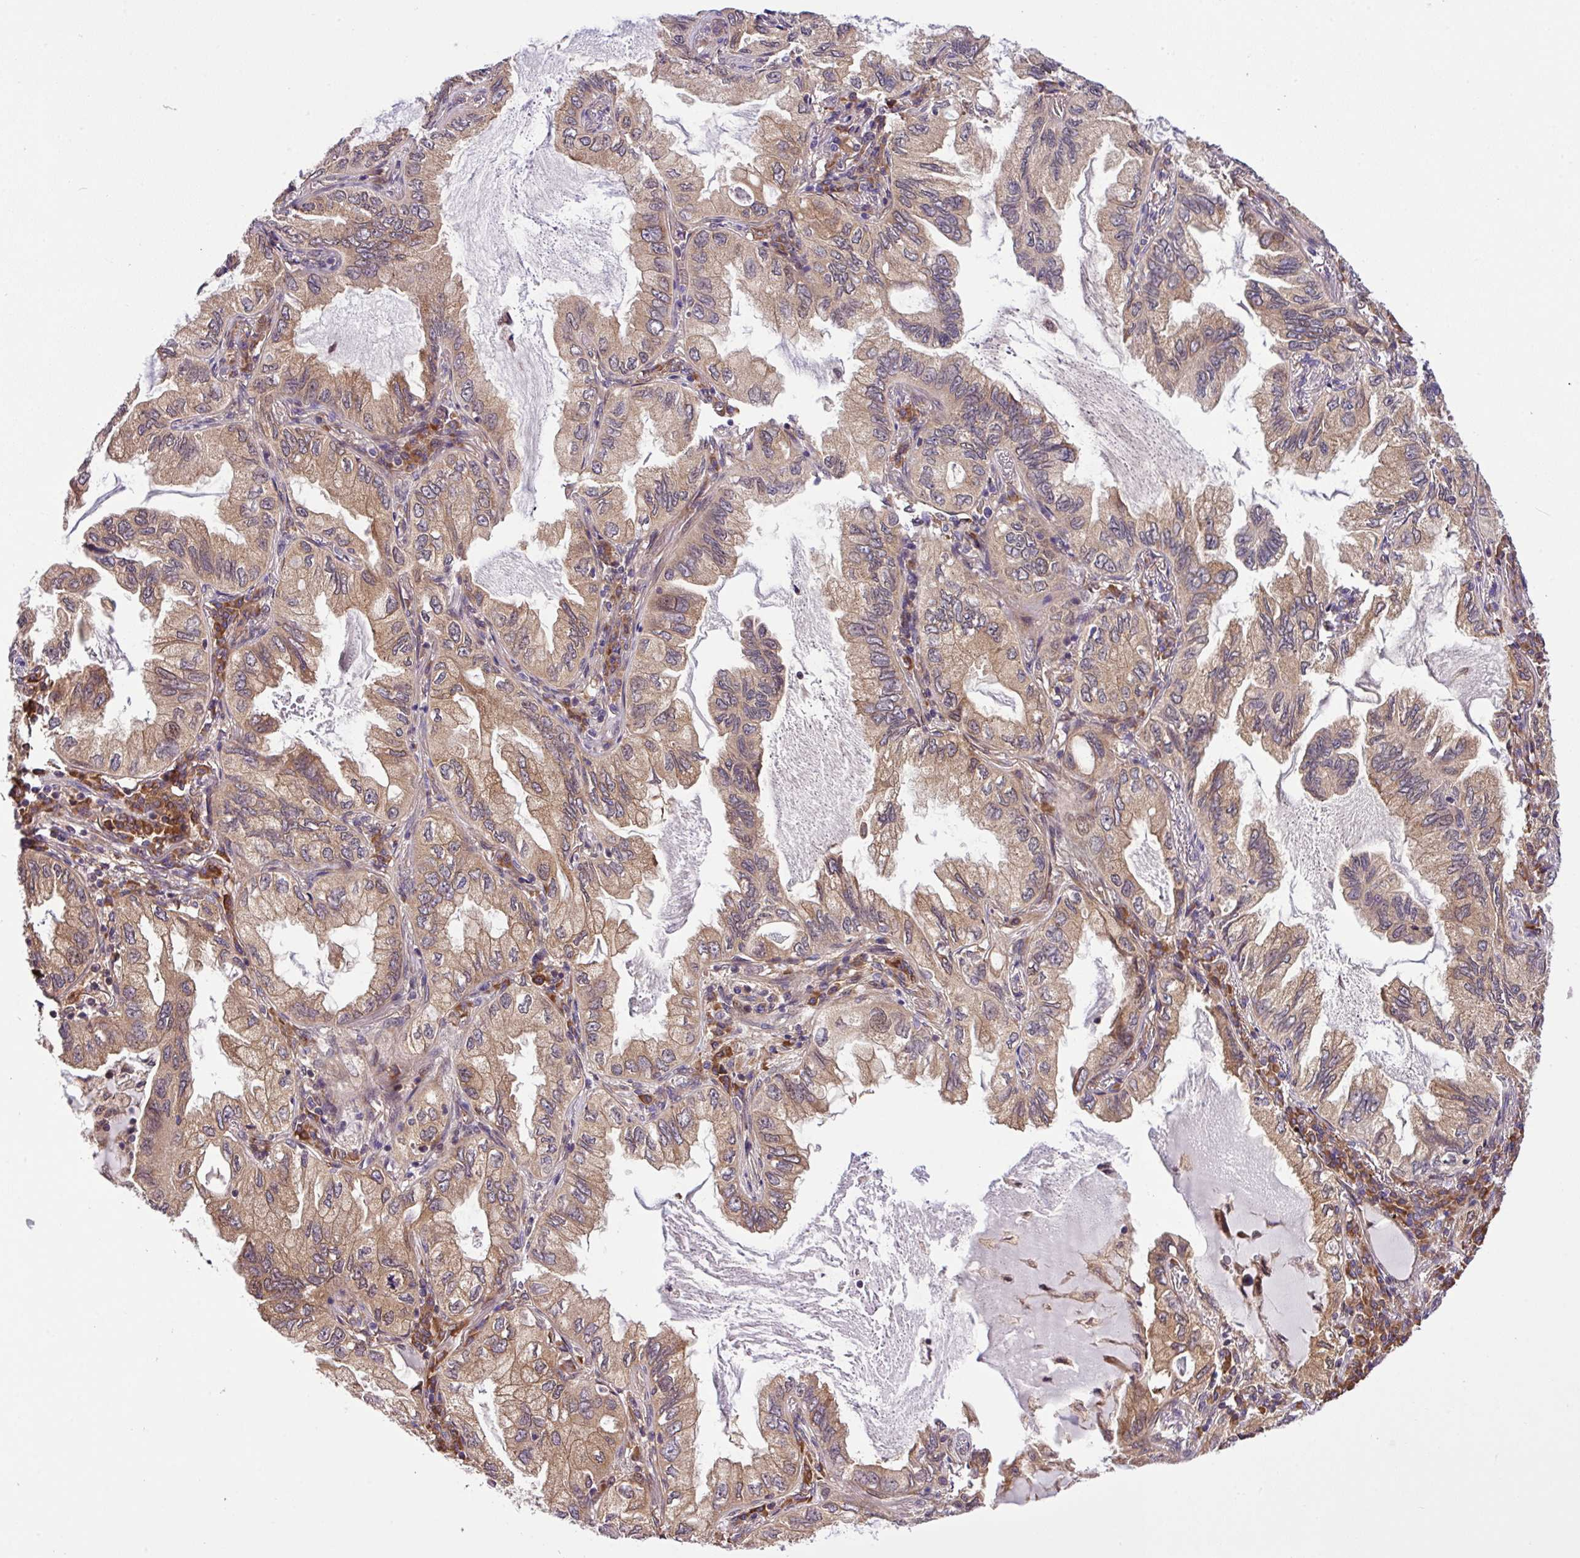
{"staining": {"intensity": "moderate", "quantity": ">75%", "location": "cytoplasmic/membranous"}, "tissue": "lung cancer", "cell_type": "Tumor cells", "image_type": "cancer", "snomed": [{"axis": "morphology", "description": "Adenocarcinoma, NOS"}, {"axis": "topography", "description": "Lung"}], "caption": "Immunohistochemical staining of adenocarcinoma (lung) displays moderate cytoplasmic/membranous protein expression in approximately >75% of tumor cells. (IHC, brightfield microscopy, high magnification).", "gene": "DLGAP4", "patient": {"sex": "female", "age": 69}}